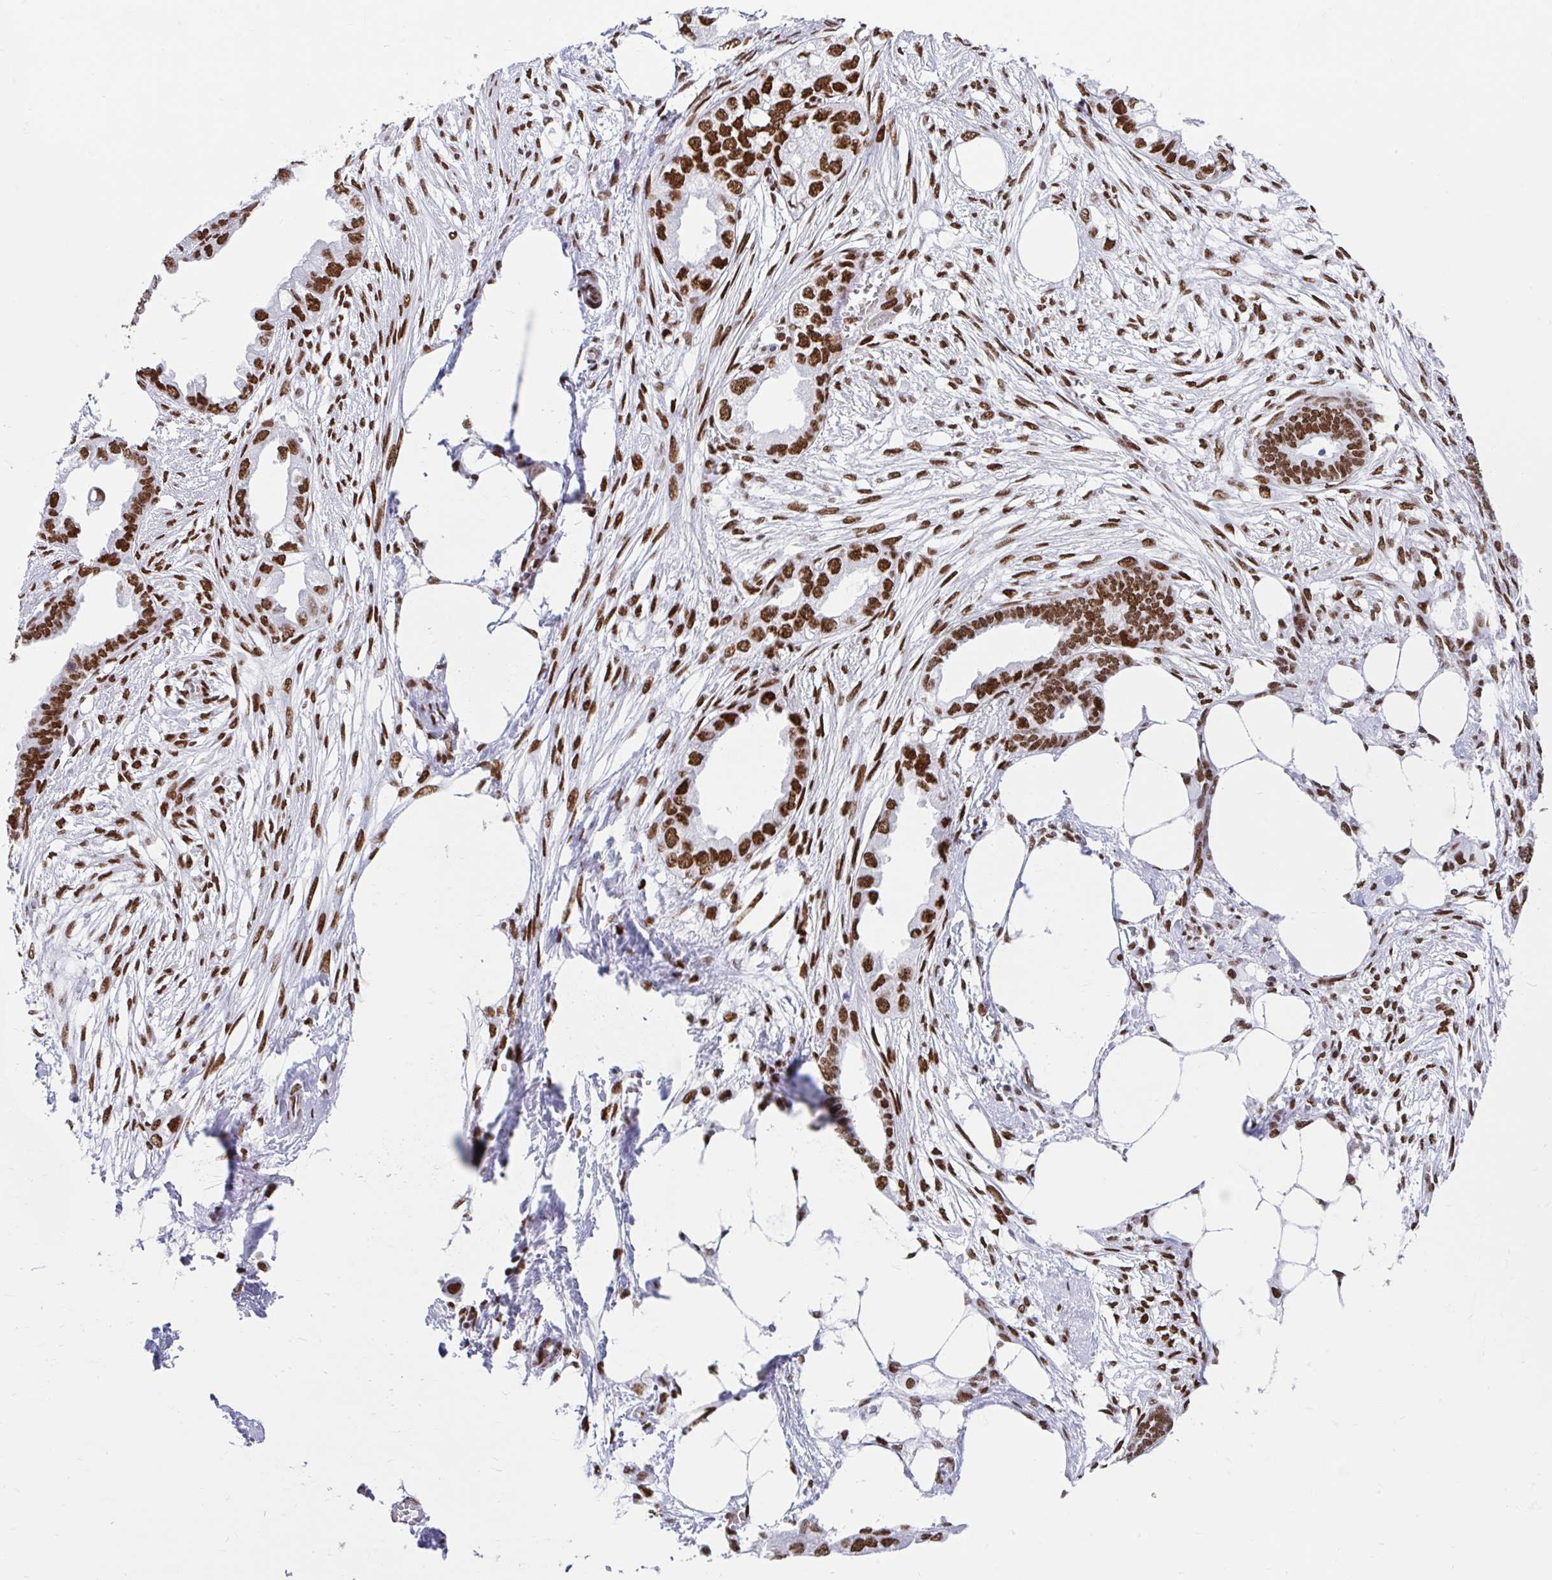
{"staining": {"intensity": "strong", "quantity": ">75%", "location": "nuclear"}, "tissue": "endometrial cancer", "cell_type": "Tumor cells", "image_type": "cancer", "snomed": [{"axis": "morphology", "description": "Adenocarcinoma, NOS"}, {"axis": "morphology", "description": "Adenocarcinoma, metastatic, NOS"}, {"axis": "topography", "description": "Adipose tissue"}, {"axis": "topography", "description": "Endometrium"}], "caption": "Endometrial adenocarcinoma was stained to show a protein in brown. There is high levels of strong nuclear positivity in approximately >75% of tumor cells.", "gene": "KHDRBS1", "patient": {"sex": "female", "age": 67}}